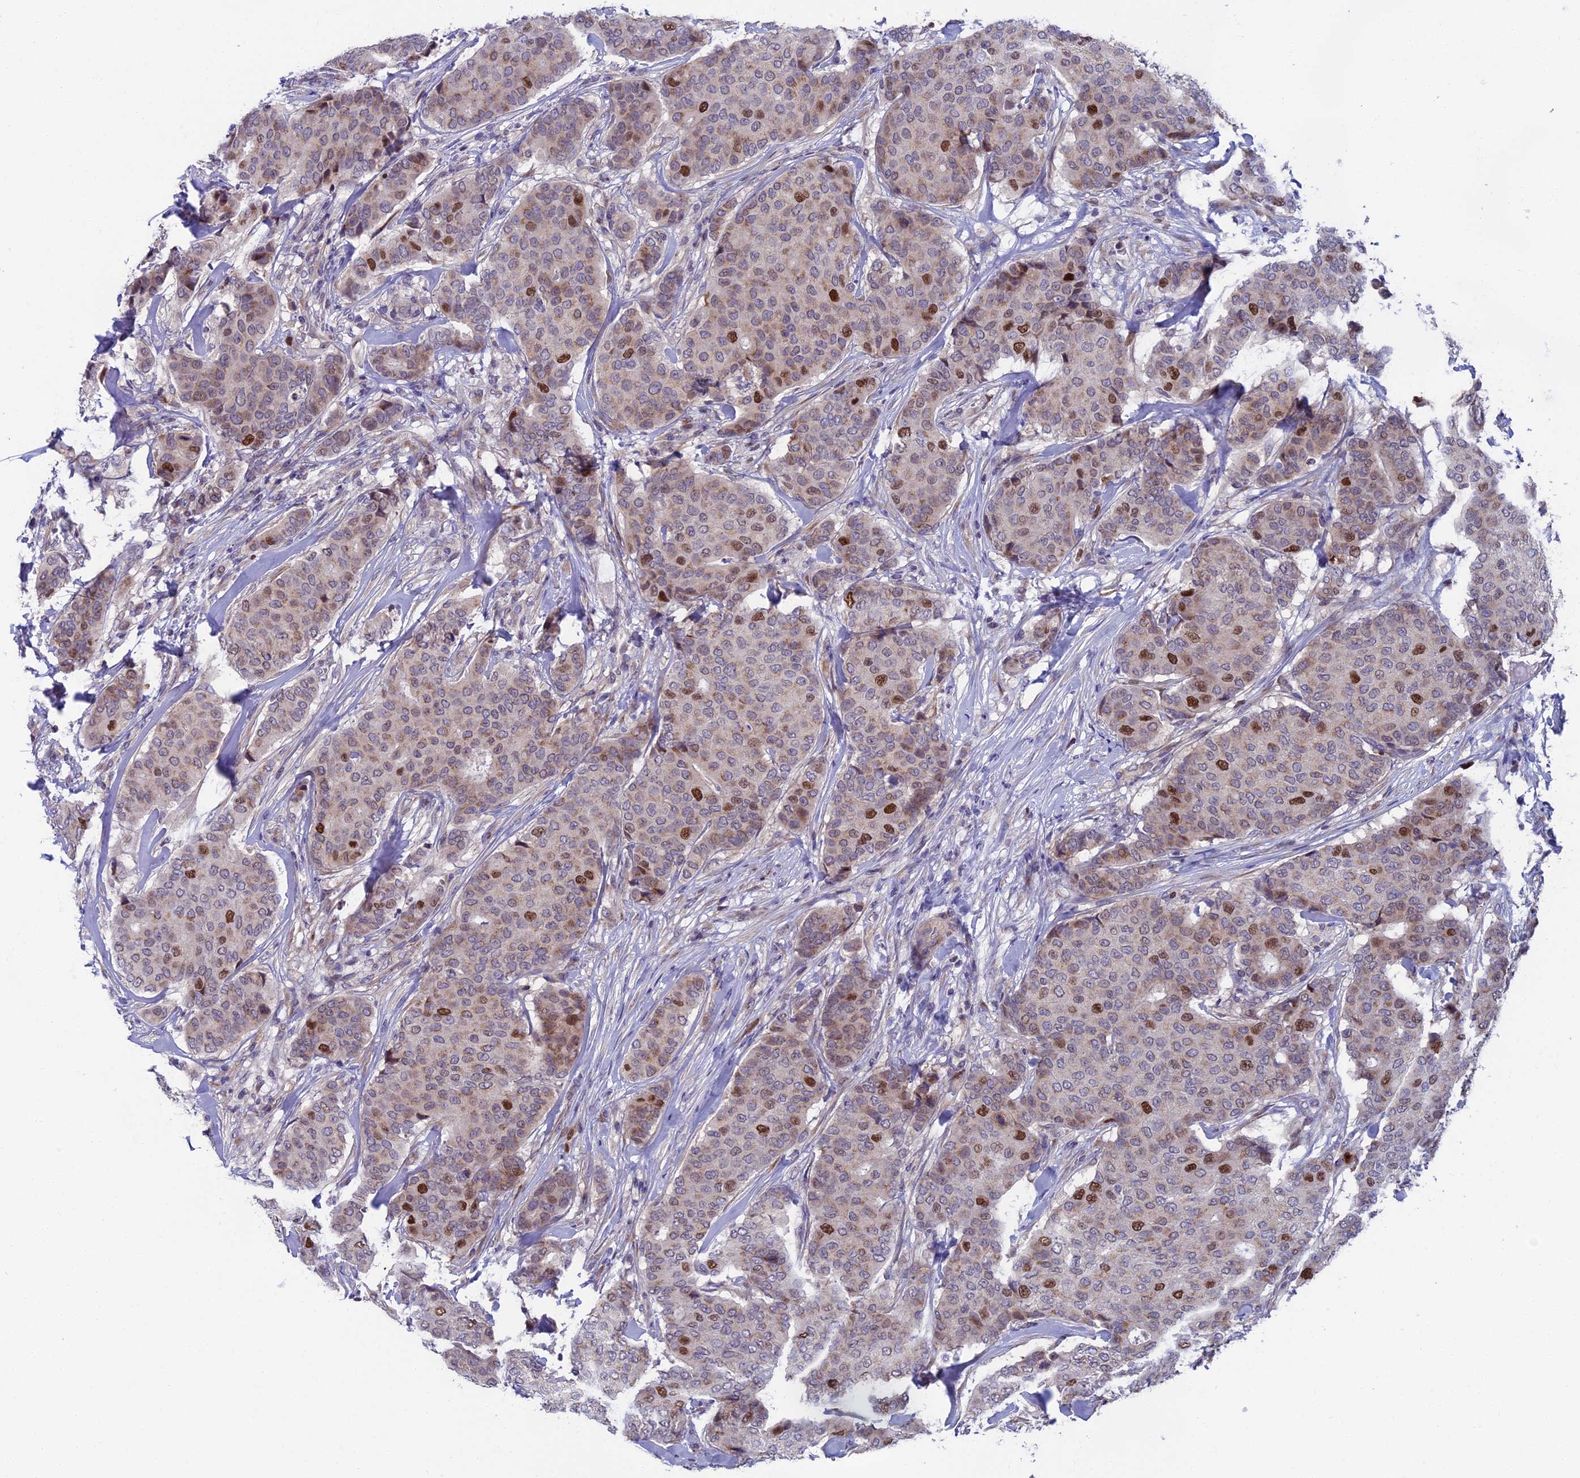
{"staining": {"intensity": "moderate", "quantity": "<25%", "location": "nuclear"}, "tissue": "breast cancer", "cell_type": "Tumor cells", "image_type": "cancer", "snomed": [{"axis": "morphology", "description": "Duct carcinoma"}, {"axis": "topography", "description": "Breast"}], "caption": "Moderate nuclear positivity is seen in about <25% of tumor cells in intraductal carcinoma (breast). (DAB (3,3'-diaminobenzidine) = brown stain, brightfield microscopy at high magnification).", "gene": "LIG1", "patient": {"sex": "female", "age": 75}}